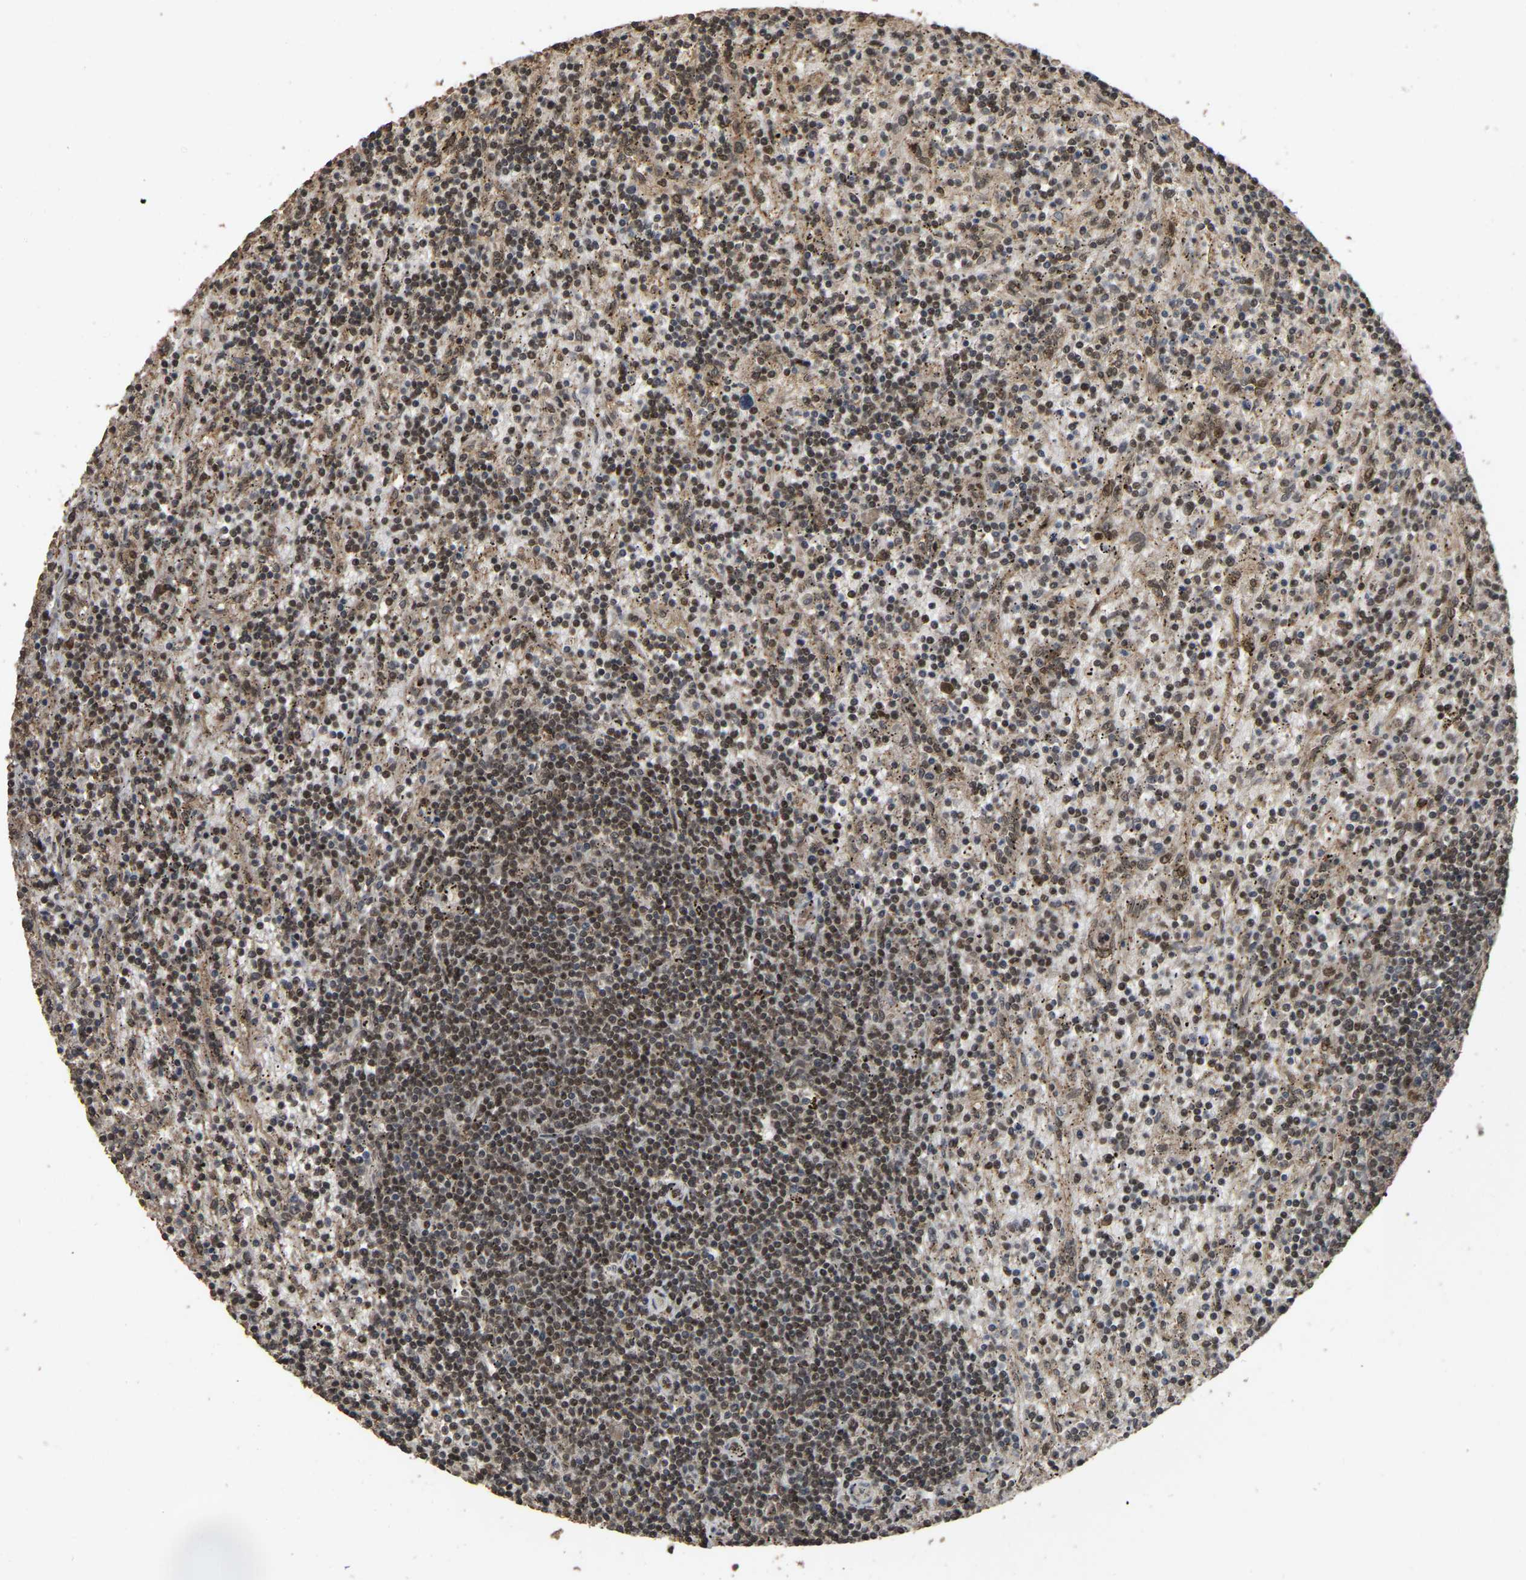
{"staining": {"intensity": "moderate", "quantity": ">75%", "location": "nuclear"}, "tissue": "lymphoma", "cell_type": "Tumor cells", "image_type": "cancer", "snomed": [{"axis": "morphology", "description": "Malignant lymphoma, non-Hodgkin's type, Low grade"}, {"axis": "topography", "description": "Spleen"}], "caption": "Protein expression analysis of lymphoma reveals moderate nuclear expression in about >75% of tumor cells.", "gene": "ARHGAP23", "patient": {"sex": "male", "age": 76}}